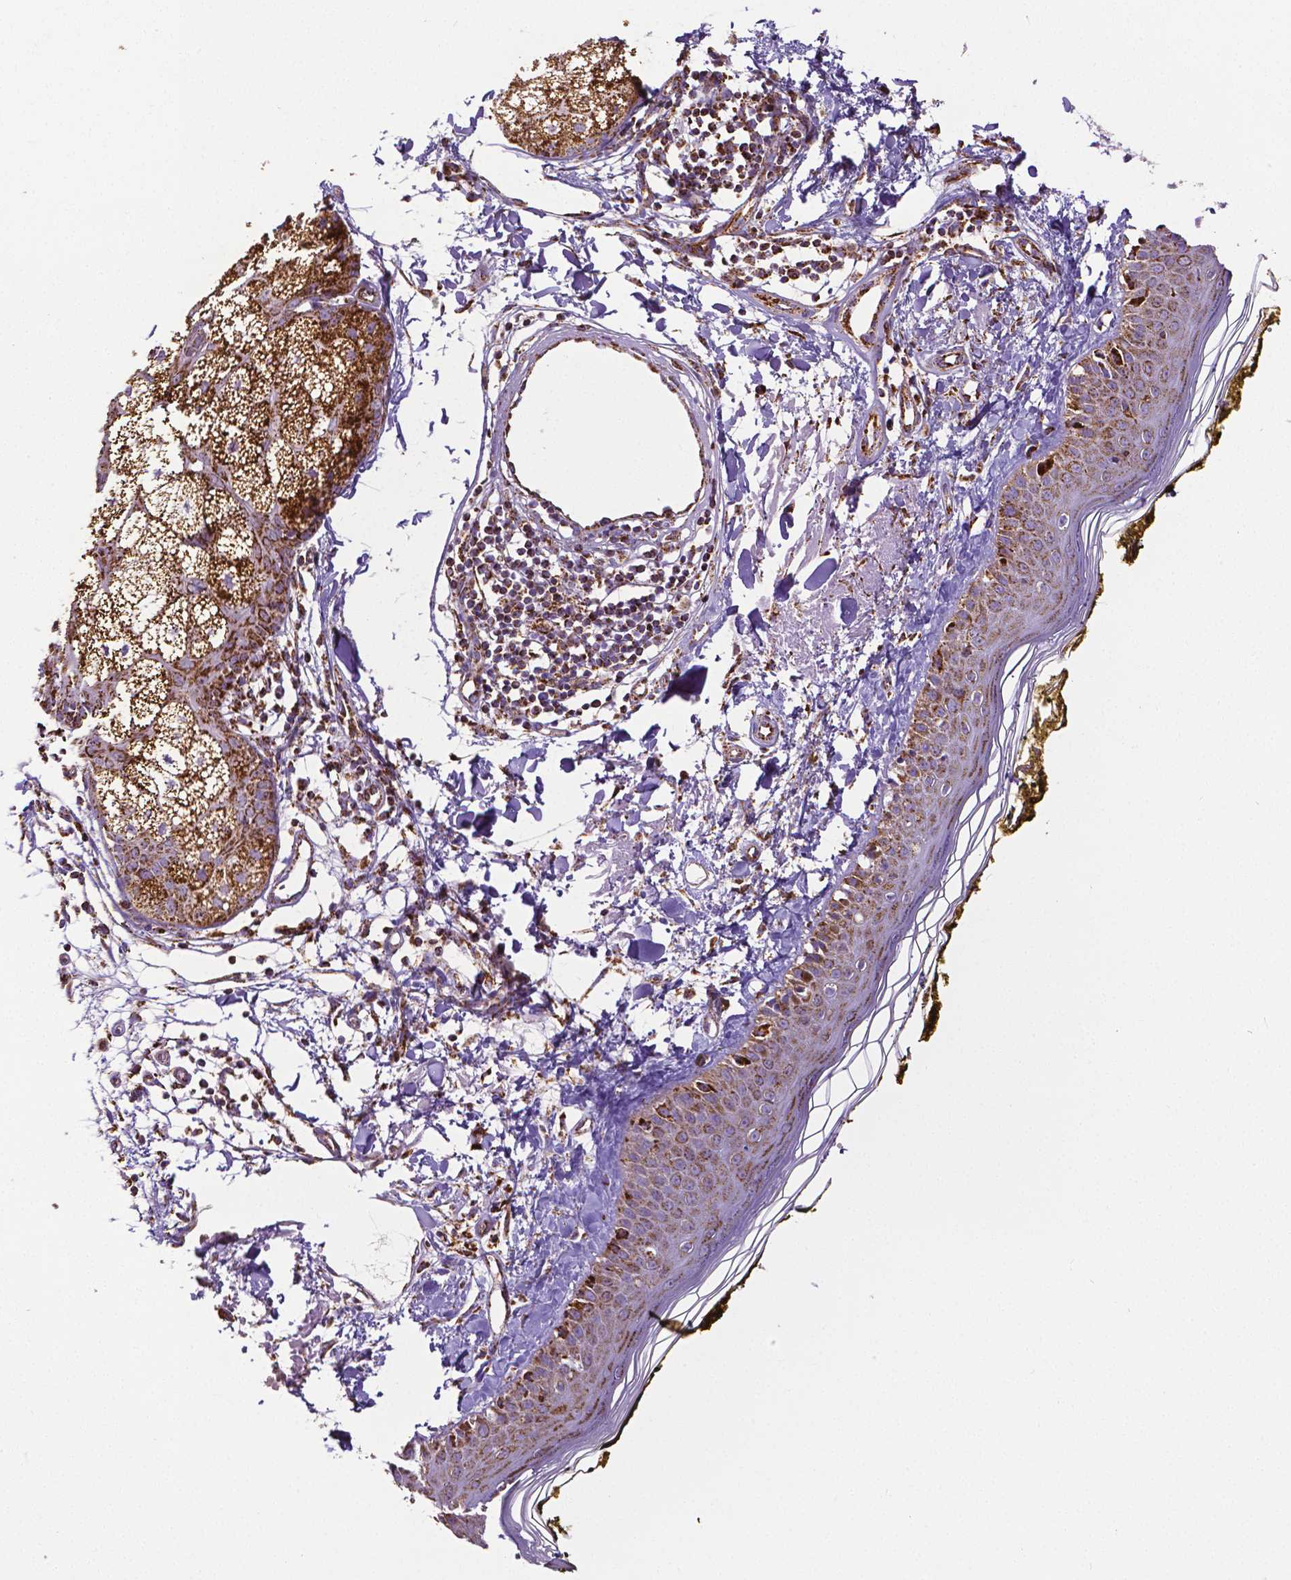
{"staining": {"intensity": "moderate", "quantity": ">75%", "location": "cytoplasmic/membranous"}, "tissue": "skin", "cell_type": "Fibroblasts", "image_type": "normal", "snomed": [{"axis": "morphology", "description": "Normal tissue, NOS"}, {"axis": "topography", "description": "Skin"}], "caption": "IHC photomicrograph of unremarkable human skin stained for a protein (brown), which exhibits medium levels of moderate cytoplasmic/membranous positivity in approximately >75% of fibroblasts.", "gene": "MACC1", "patient": {"sex": "male", "age": 76}}